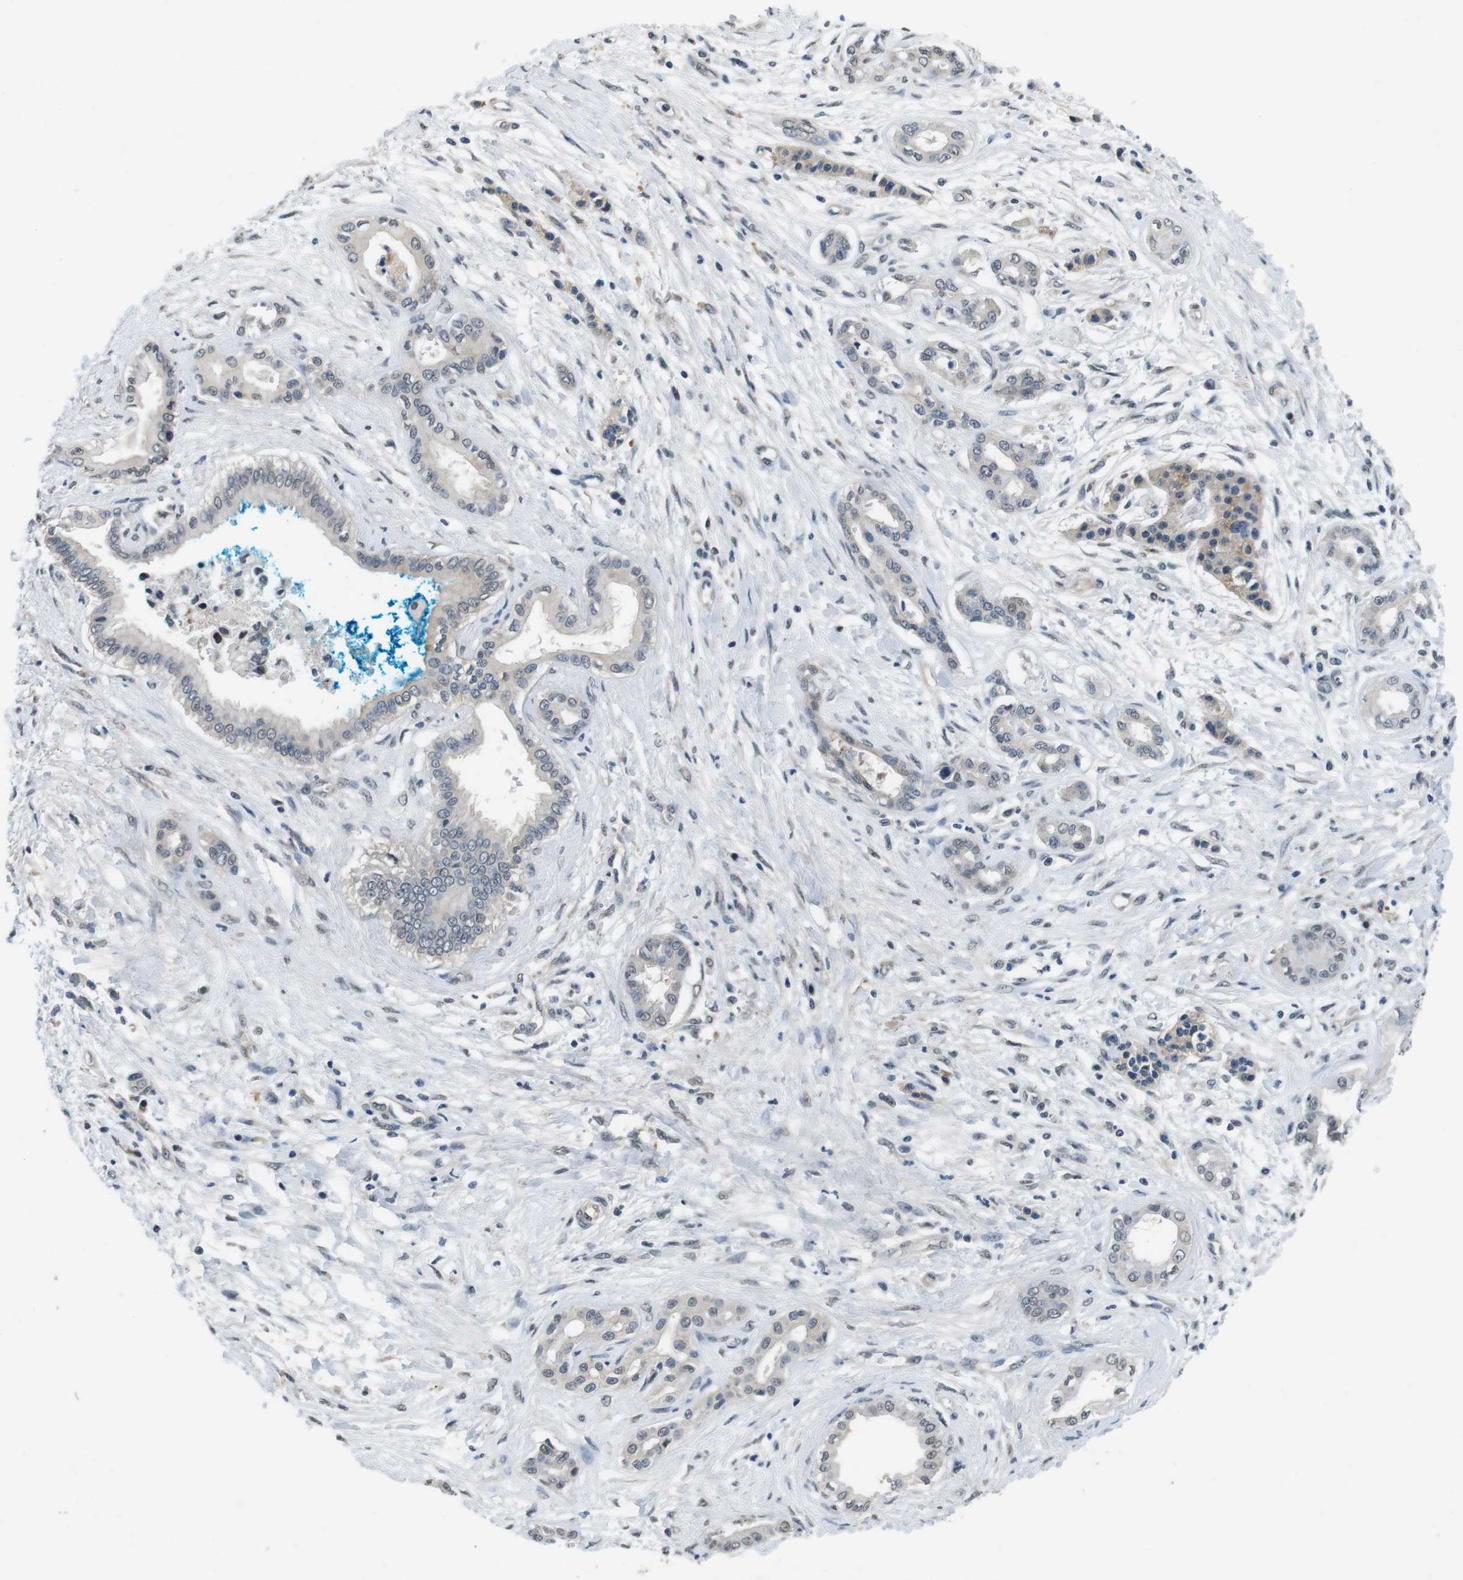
{"staining": {"intensity": "weak", "quantity": "<25%", "location": "nuclear"}, "tissue": "pancreatic cancer", "cell_type": "Tumor cells", "image_type": "cancer", "snomed": [{"axis": "morphology", "description": "Adenocarcinoma, NOS"}, {"axis": "topography", "description": "Pancreas"}], "caption": "The micrograph shows no significant positivity in tumor cells of pancreatic cancer (adenocarcinoma). (Stains: DAB immunohistochemistry (IHC) with hematoxylin counter stain, Microscopy: brightfield microscopy at high magnification).", "gene": "CD163L1", "patient": {"sex": "male", "age": 56}}